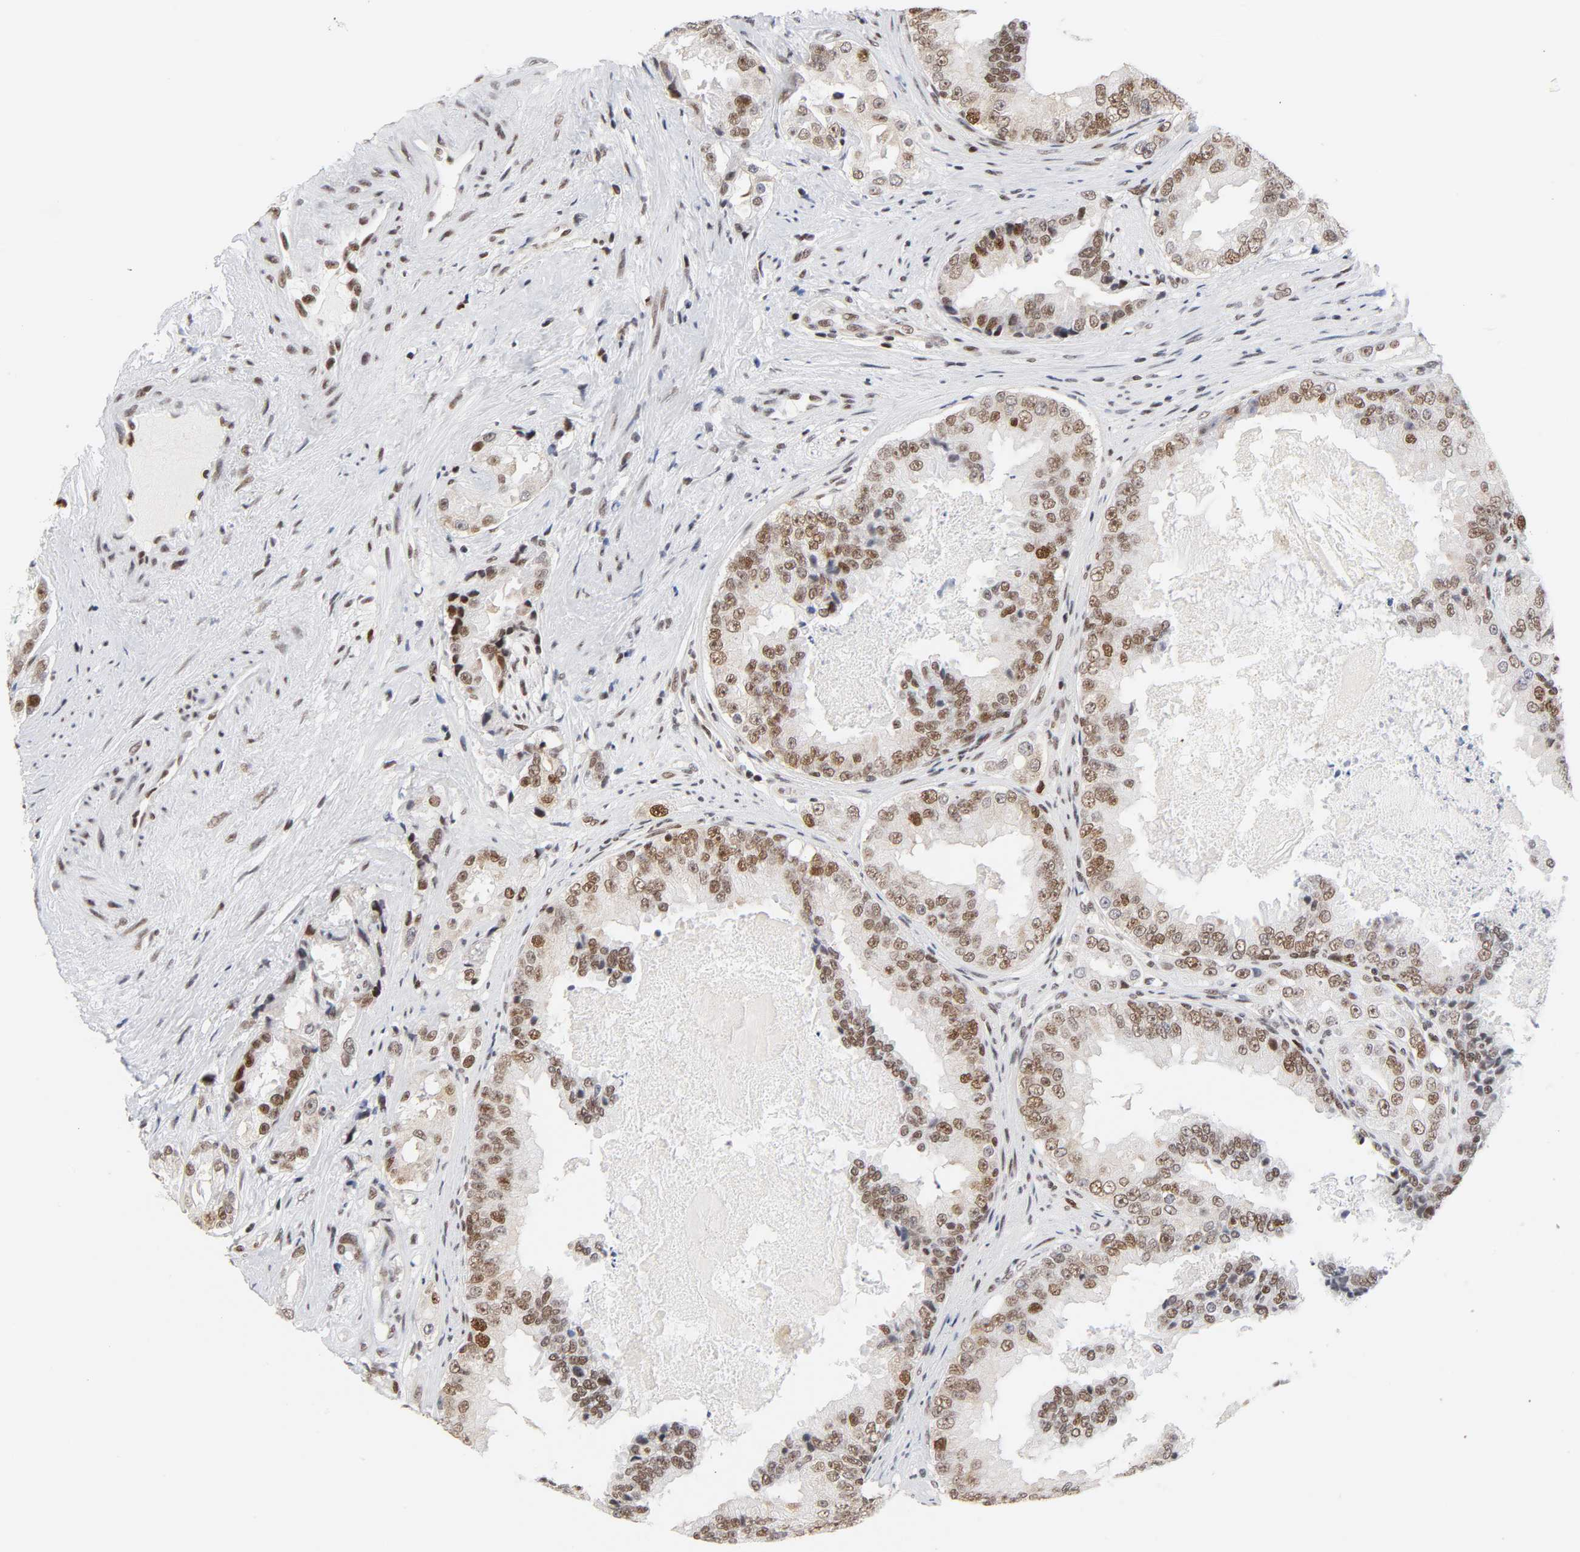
{"staining": {"intensity": "moderate", "quantity": "25%-75%", "location": "nuclear"}, "tissue": "prostate cancer", "cell_type": "Tumor cells", "image_type": "cancer", "snomed": [{"axis": "morphology", "description": "Adenocarcinoma, High grade"}, {"axis": "topography", "description": "Prostate"}], "caption": "Protein positivity by immunohistochemistry (IHC) displays moderate nuclear positivity in approximately 25%-75% of tumor cells in prostate cancer.", "gene": "RFC4", "patient": {"sex": "male", "age": 73}}